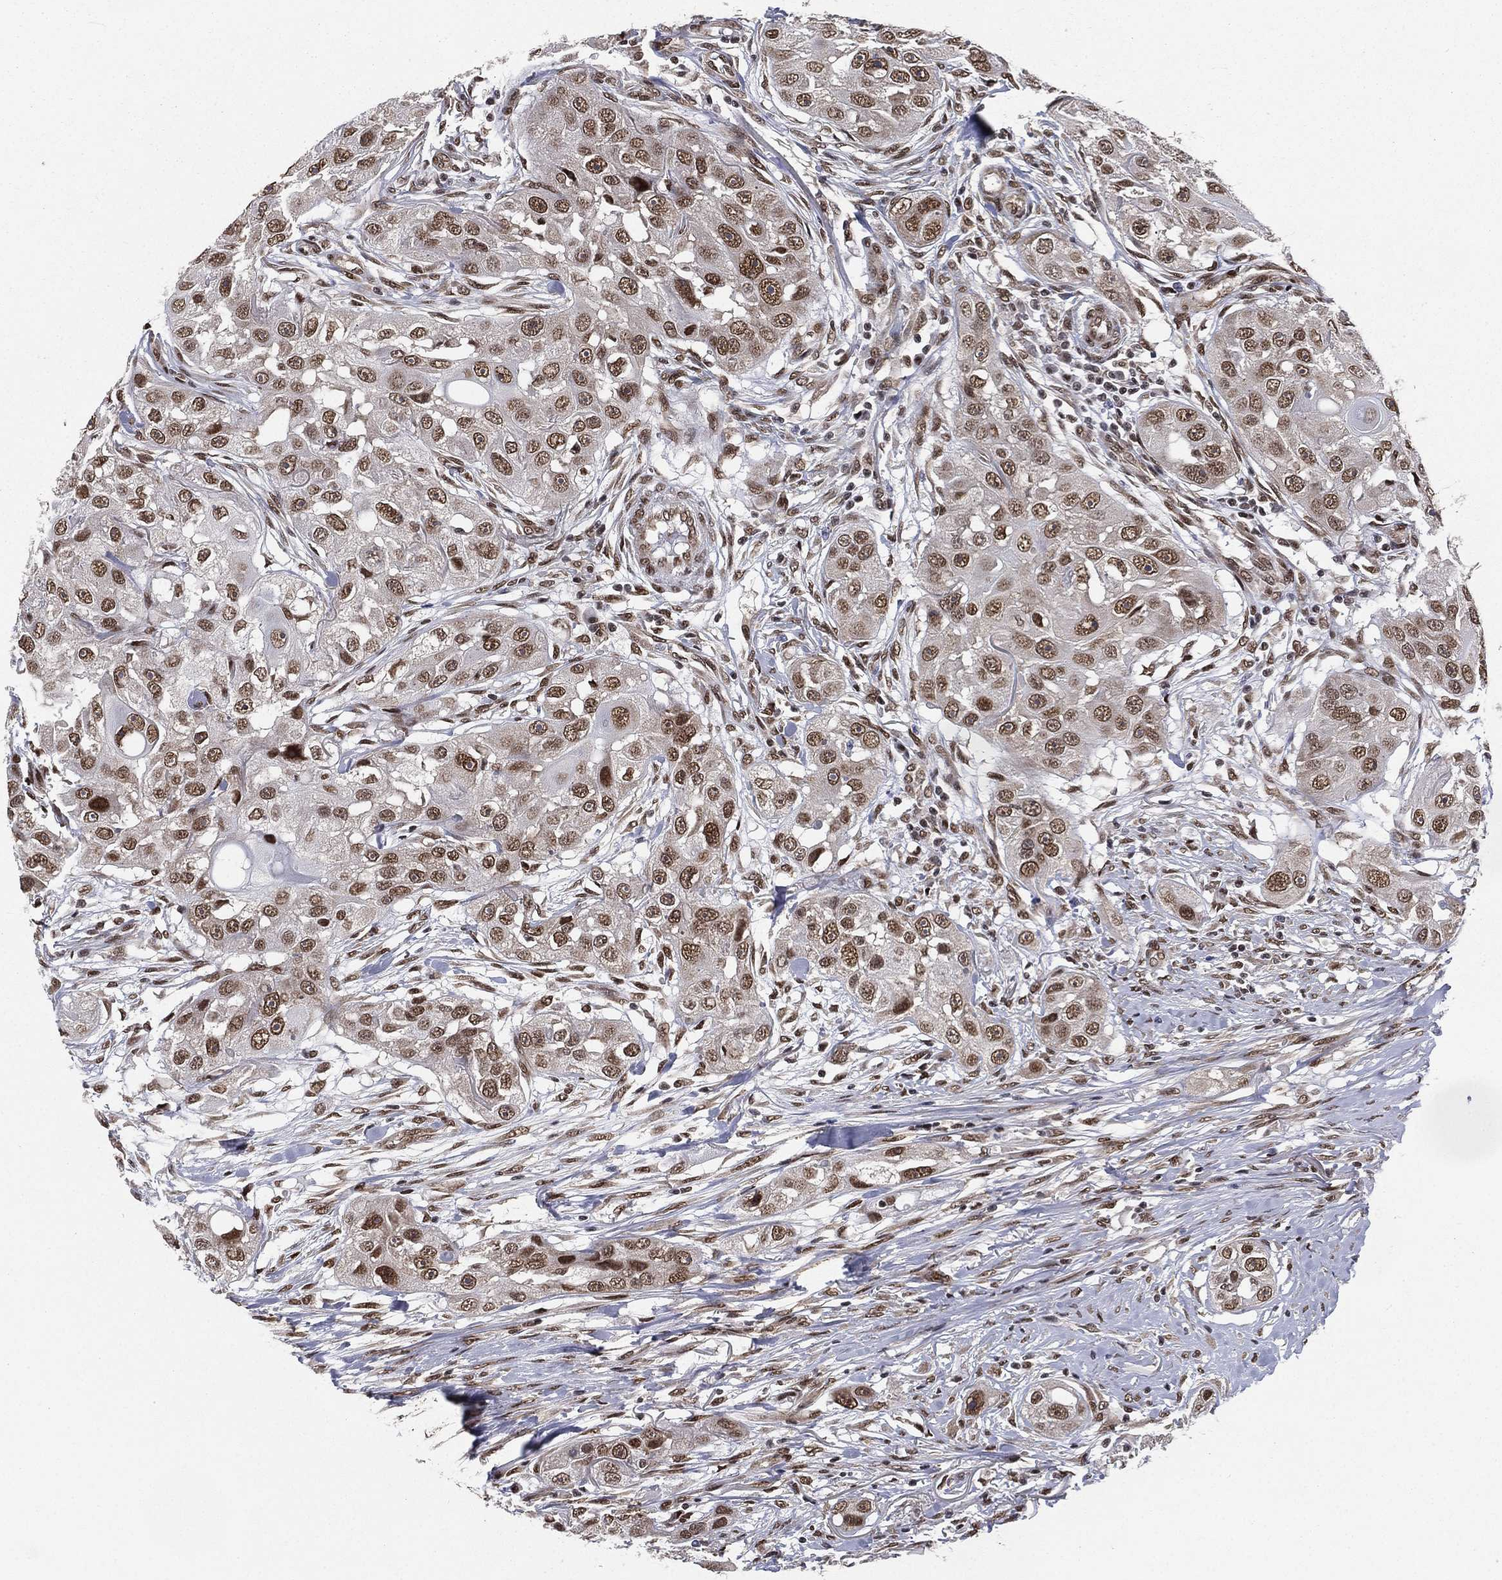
{"staining": {"intensity": "moderate", "quantity": ">75%", "location": "nuclear"}, "tissue": "head and neck cancer", "cell_type": "Tumor cells", "image_type": "cancer", "snomed": [{"axis": "morphology", "description": "Squamous cell carcinoma, NOS"}, {"axis": "topography", "description": "Head-Neck"}], "caption": "This histopathology image exhibits immunohistochemistry (IHC) staining of head and neck squamous cell carcinoma, with medium moderate nuclear positivity in approximately >75% of tumor cells.", "gene": "FUBP3", "patient": {"sex": "male", "age": 51}}